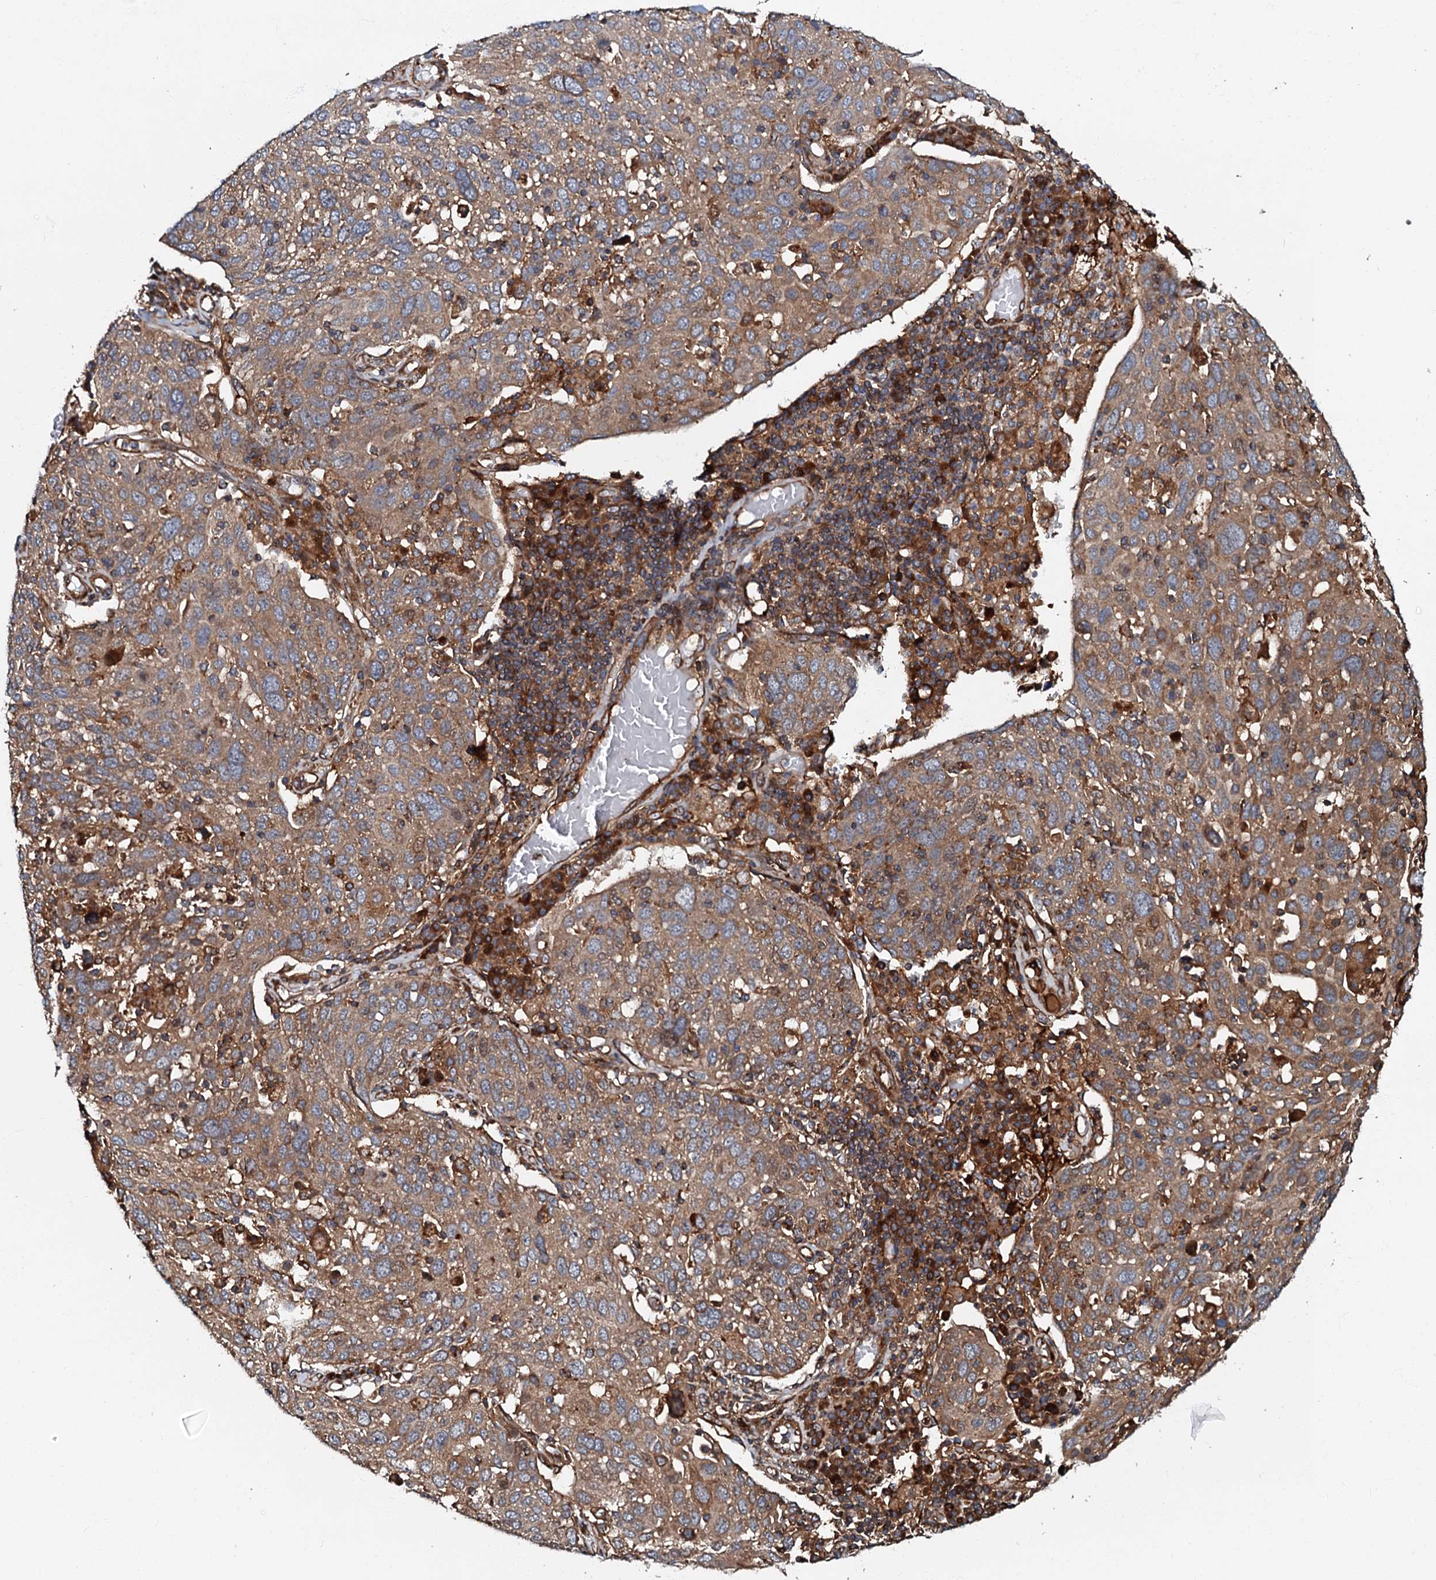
{"staining": {"intensity": "moderate", "quantity": ">75%", "location": "cytoplasmic/membranous"}, "tissue": "lung cancer", "cell_type": "Tumor cells", "image_type": "cancer", "snomed": [{"axis": "morphology", "description": "Squamous cell carcinoma, NOS"}, {"axis": "topography", "description": "Lung"}], "caption": "DAB immunohistochemical staining of lung squamous cell carcinoma displays moderate cytoplasmic/membranous protein positivity in about >75% of tumor cells.", "gene": "BLOC1S6", "patient": {"sex": "male", "age": 65}}